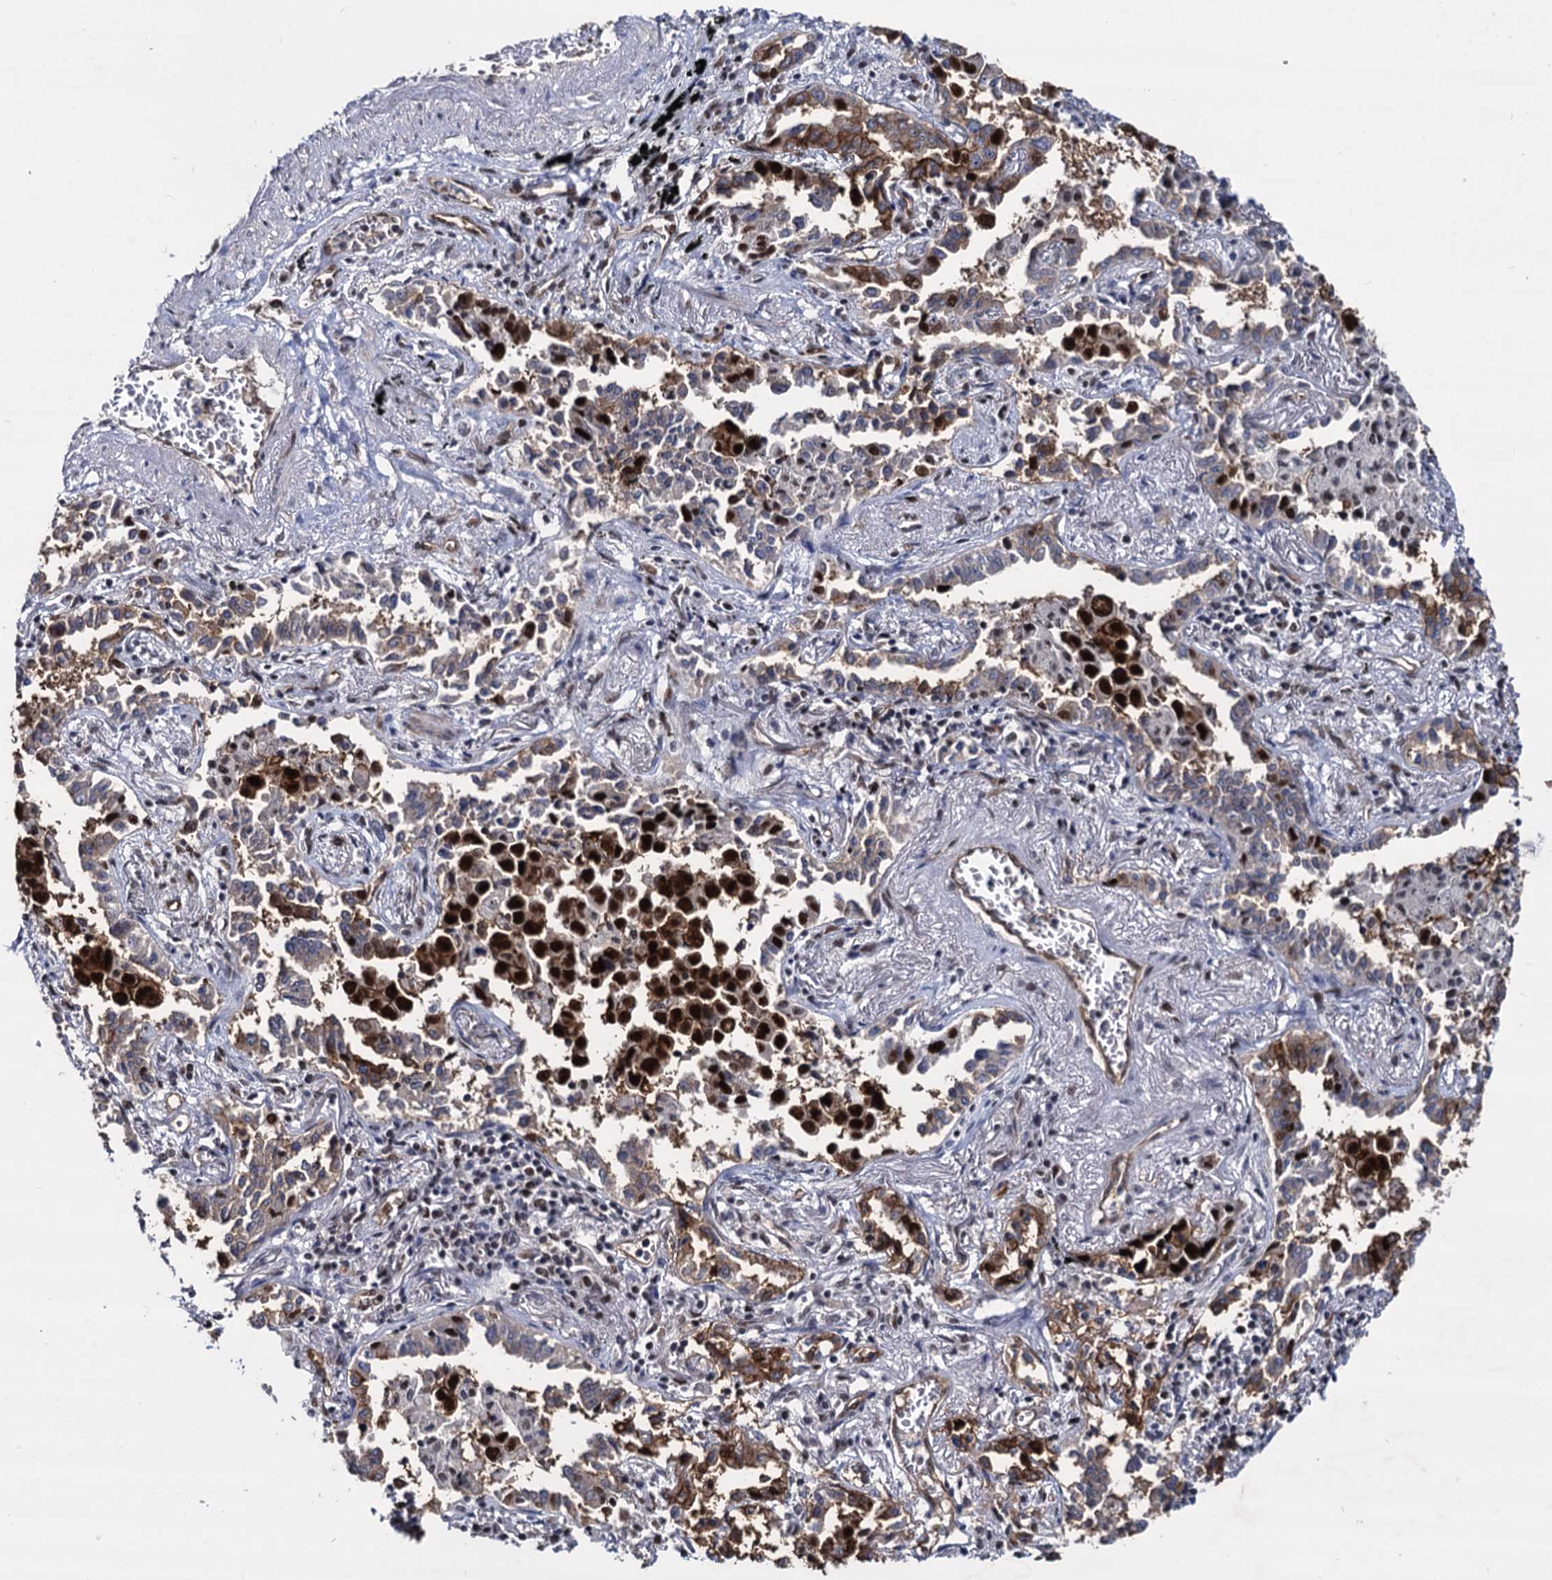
{"staining": {"intensity": "strong", "quantity": "25%-75%", "location": "nuclear"}, "tissue": "lung cancer", "cell_type": "Tumor cells", "image_type": "cancer", "snomed": [{"axis": "morphology", "description": "Adenocarcinoma, NOS"}, {"axis": "topography", "description": "Lung"}], "caption": "Immunohistochemical staining of human lung cancer exhibits strong nuclear protein positivity in approximately 25%-75% of tumor cells.", "gene": "GALNT11", "patient": {"sex": "male", "age": 67}}